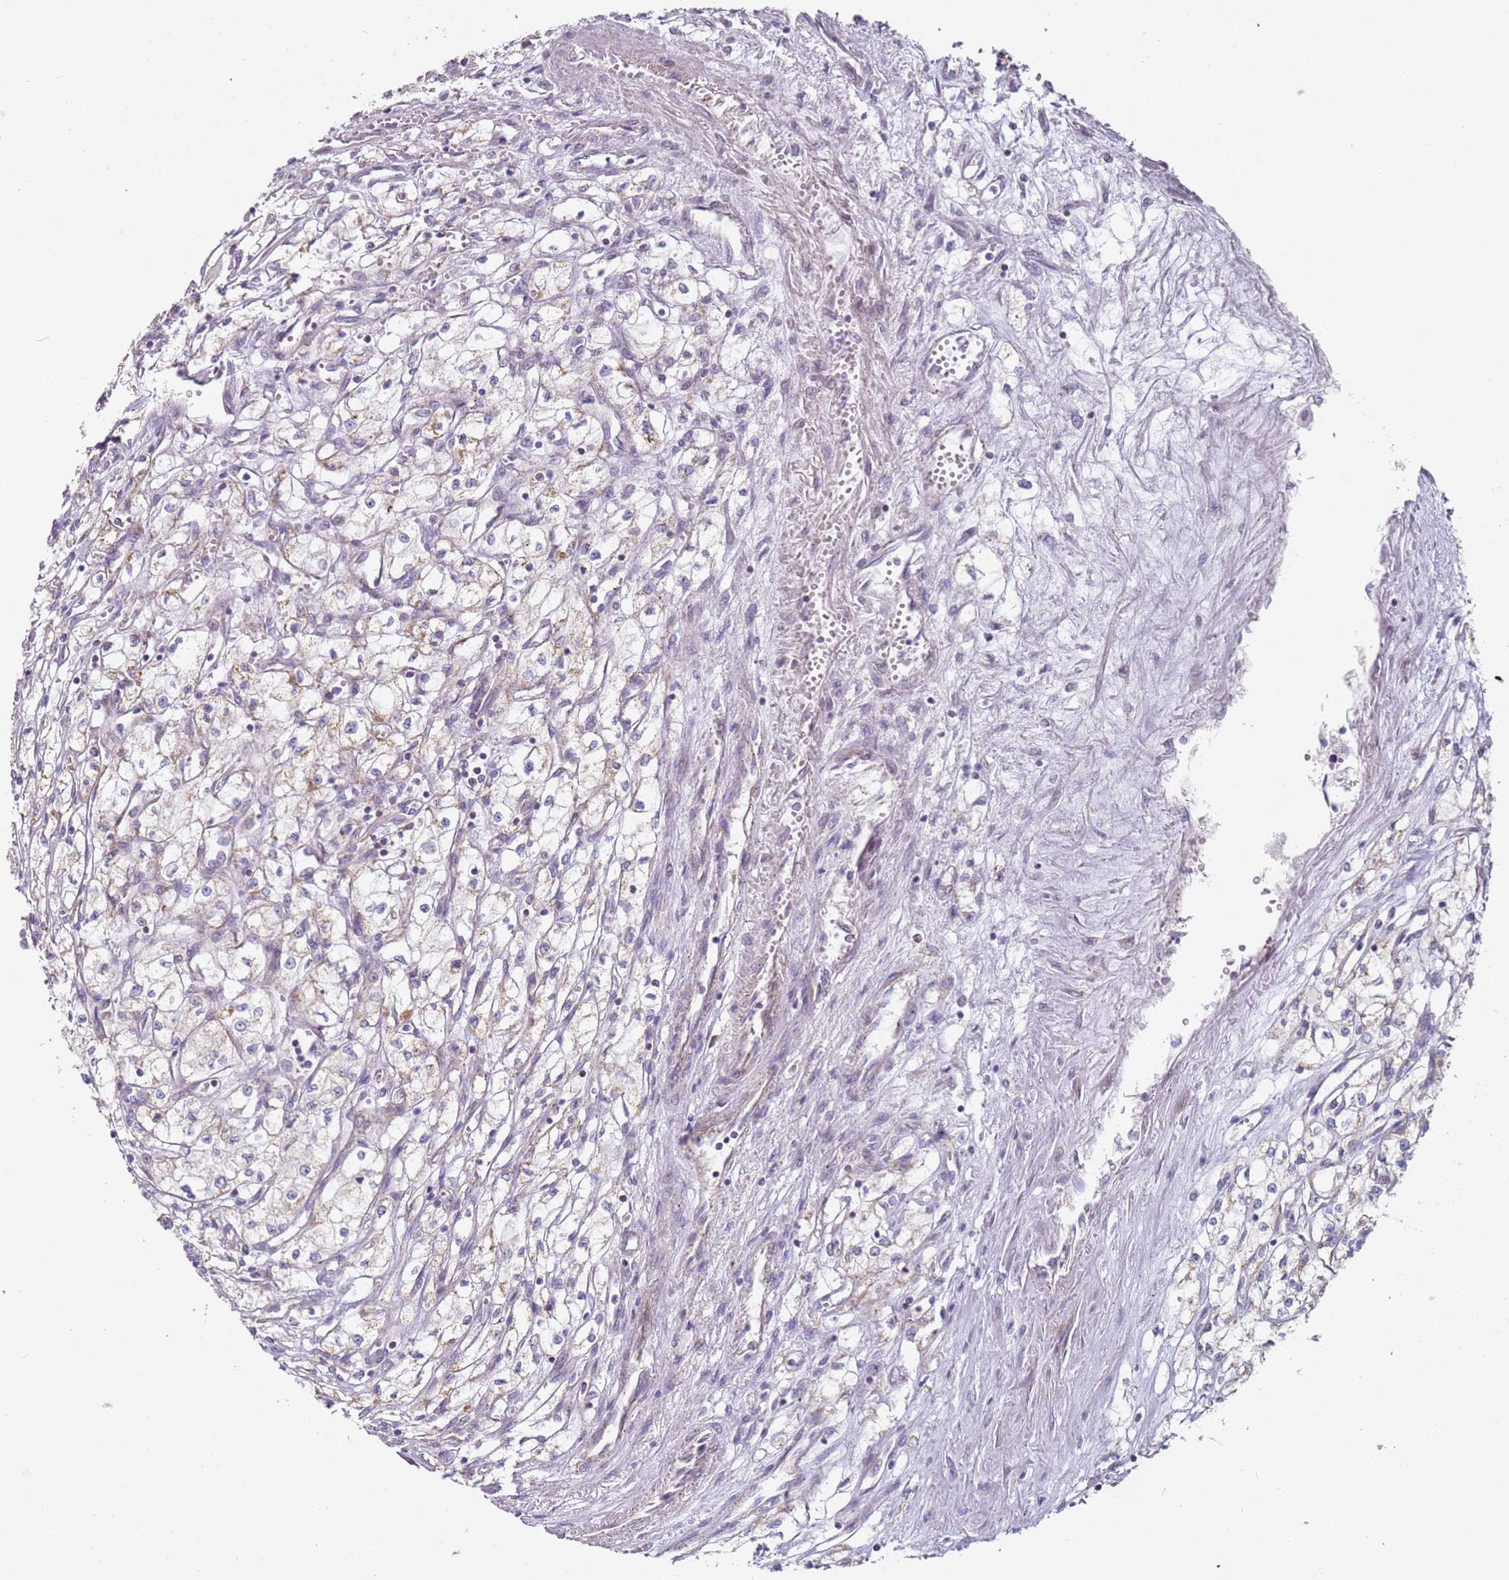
{"staining": {"intensity": "negative", "quantity": "none", "location": "none"}, "tissue": "renal cancer", "cell_type": "Tumor cells", "image_type": "cancer", "snomed": [{"axis": "morphology", "description": "Adenocarcinoma, NOS"}, {"axis": "topography", "description": "Kidney"}], "caption": "Immunohistochemical staining of adenocarcinoma (renal) shows no significant positivity in tumor cells. (DAB IHC visualized using brightfield microscopy, high magnification).", "gene": "ALS2", "patient": {"sex": "male", "age": 59}}